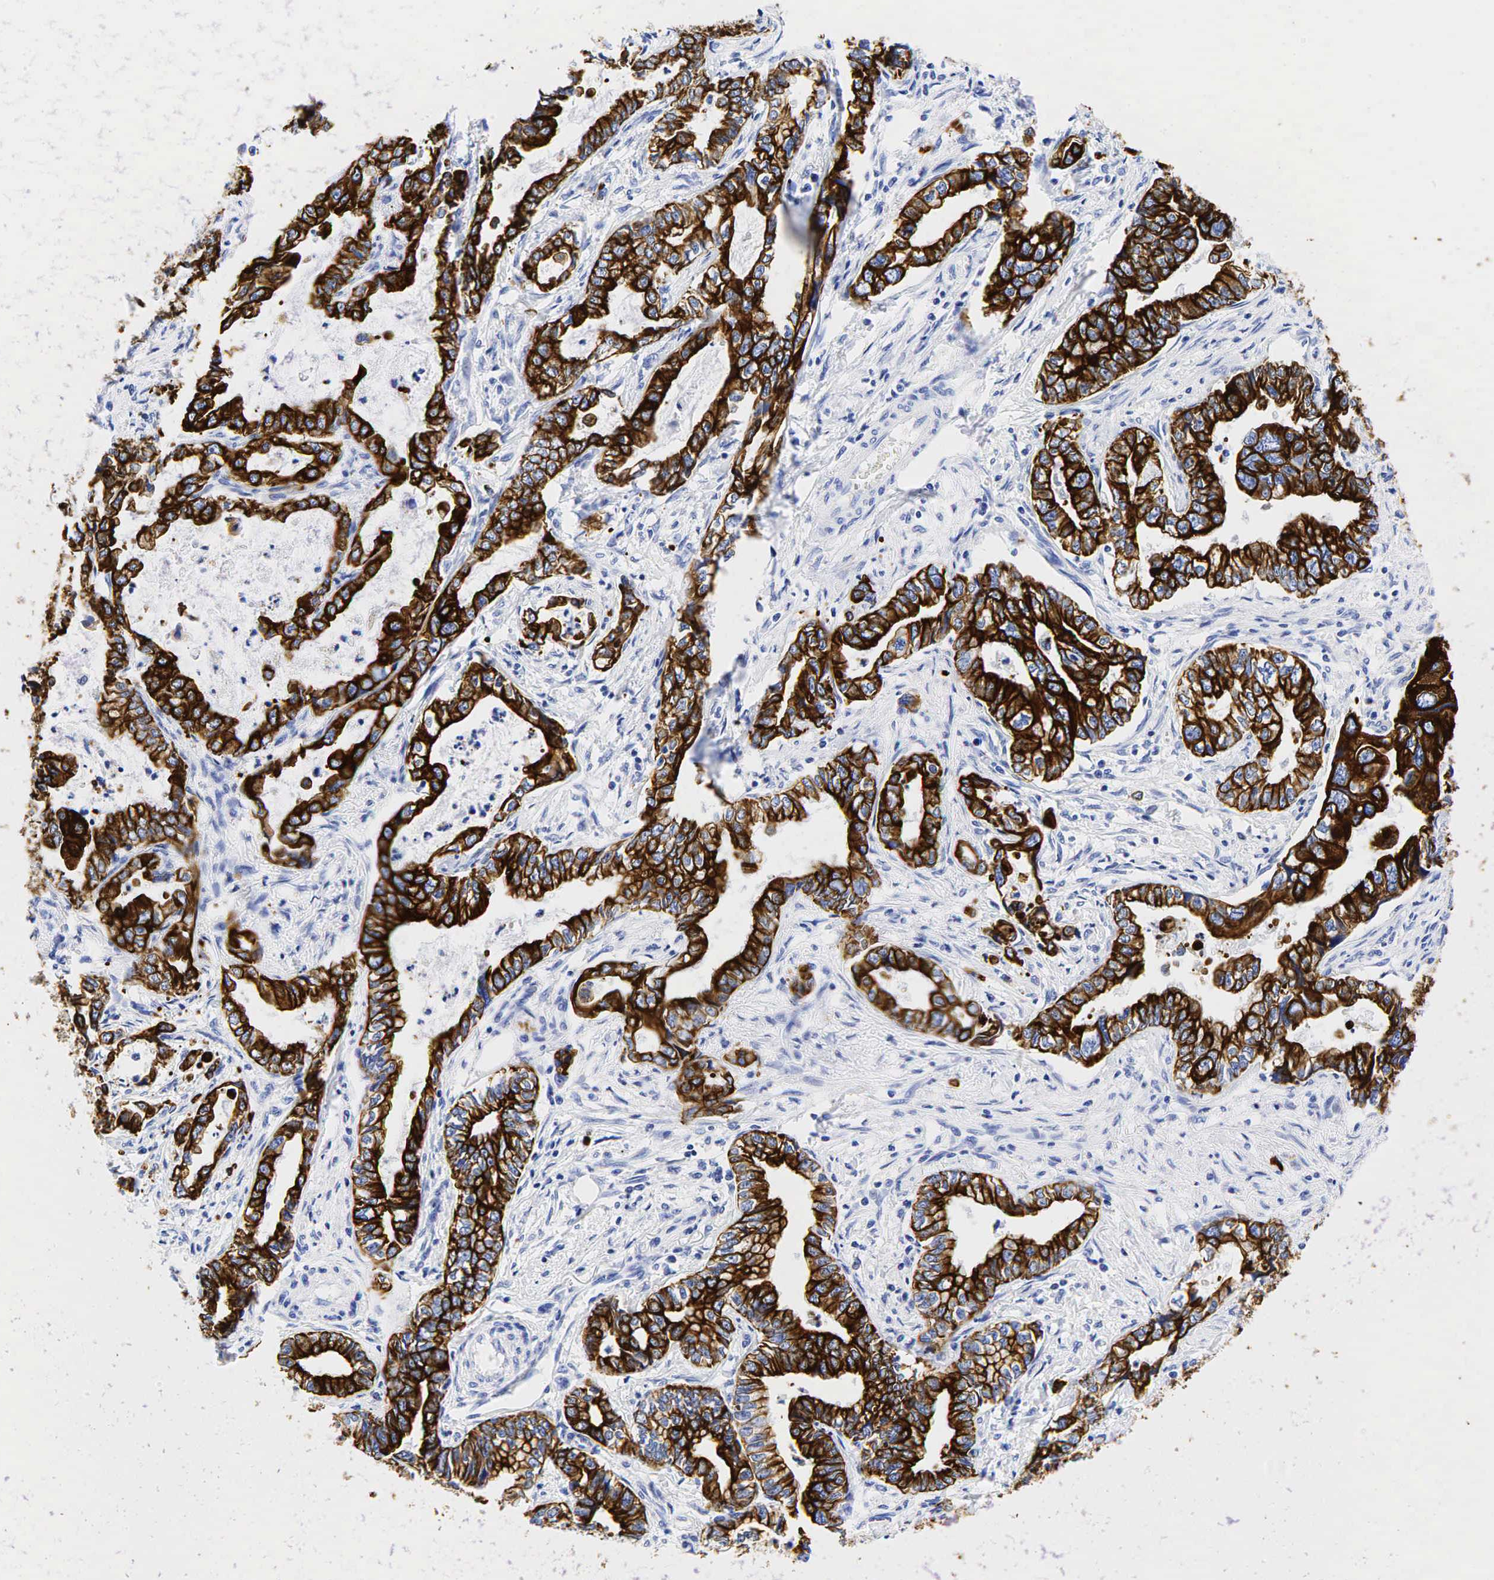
{"staining": {"intensity": "strong", "quantity": ">75%", "location": "cytoplasmic/membranous"}, "tissue": "stomach cancer", "cell_type": "Tumor cells", "image_type": "cancer", "snomed": [{"axis": "morphology", "description": "Adenocarcinoma, NOS"}, {"axis": "topography", "description": "Pancreas"}, {"axis": "topography", "description": "Stomach, upper"}], "caption": "Approximately >75% of tumor cells in stomach cancer reveal strong cytoplasmic/membranous protein expression as visualized by brown immunohistochemical staining.", "gene": "KRT19", "patient": {"sex": "male", "age": 77}}